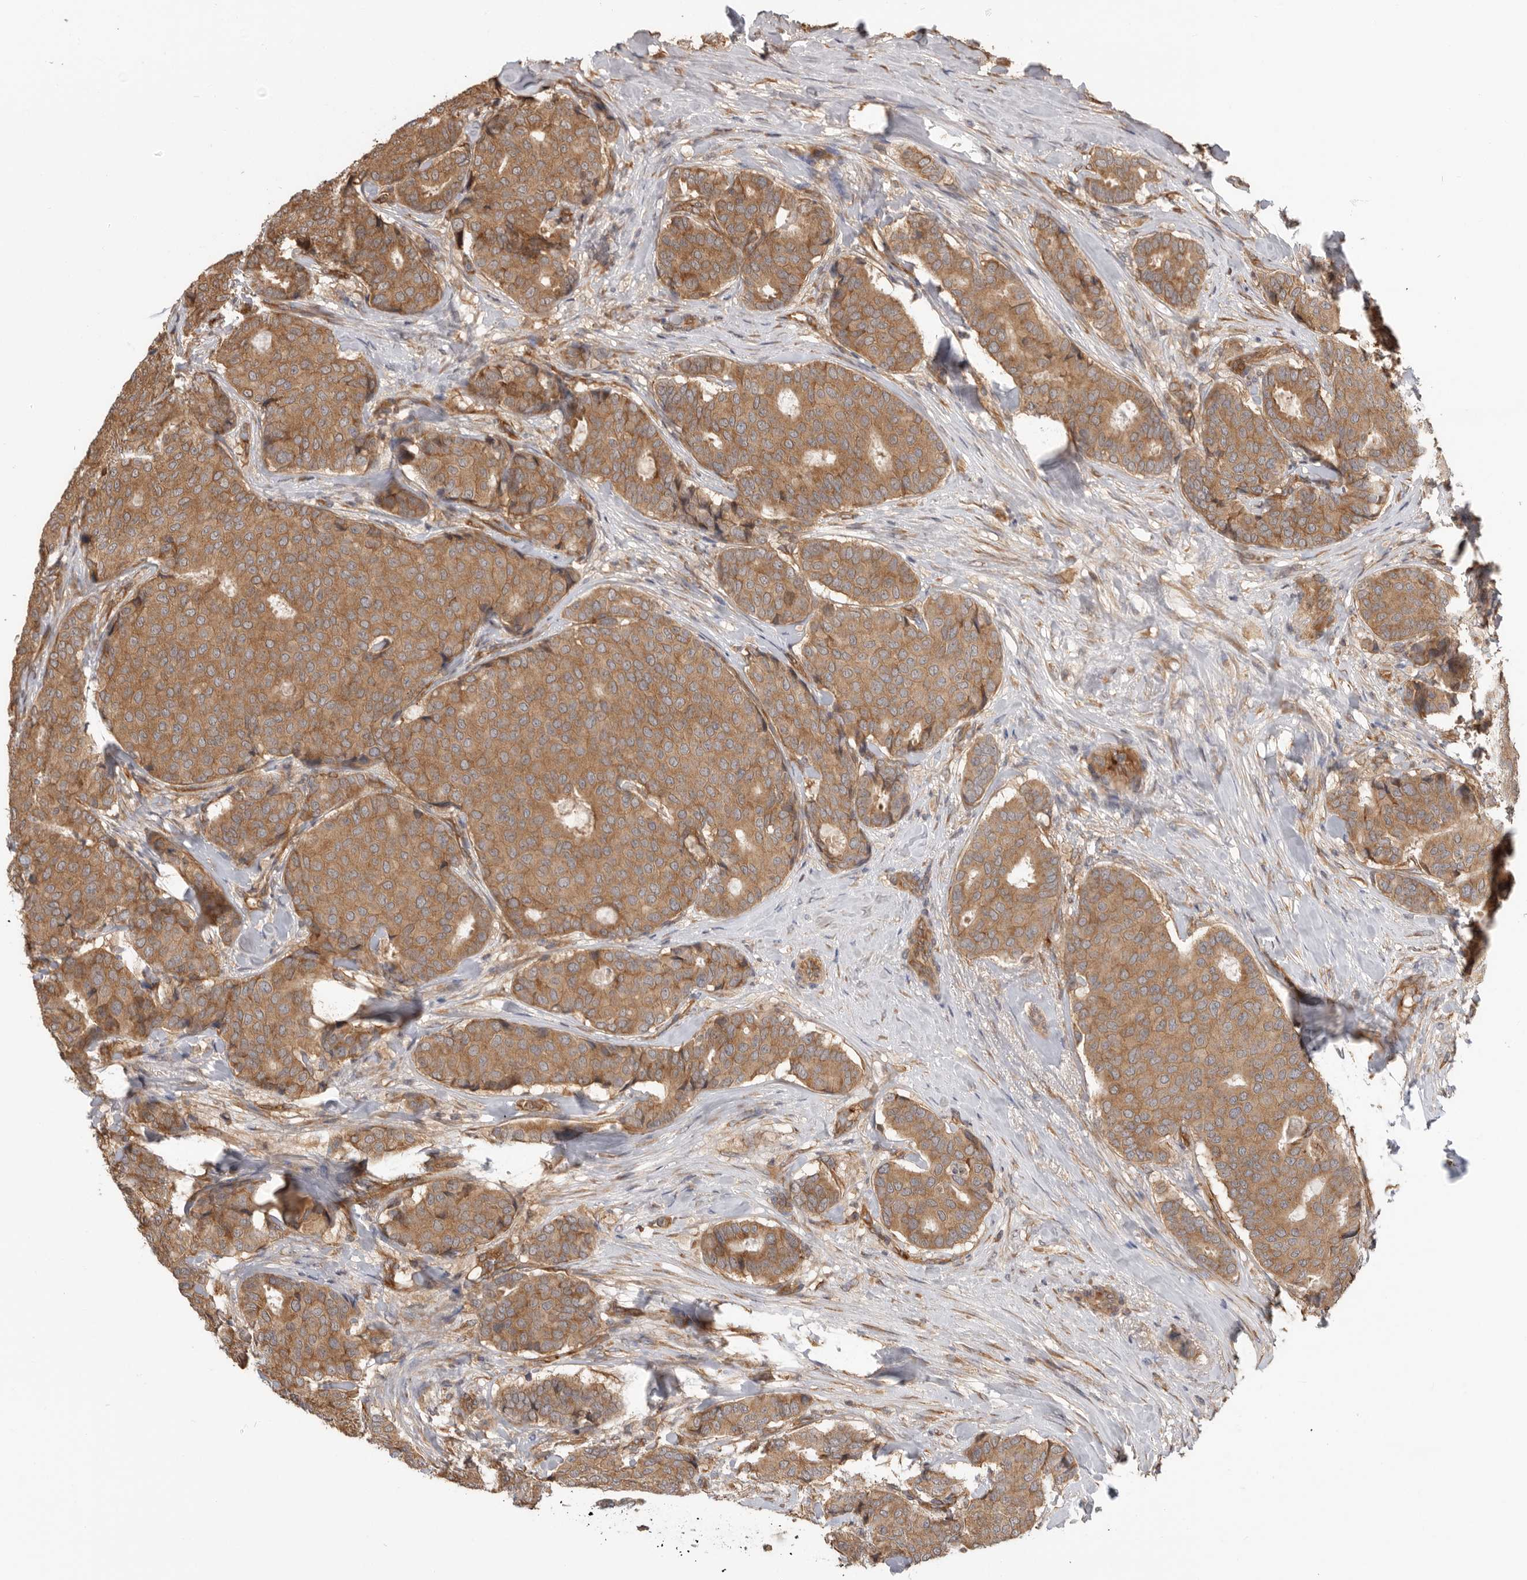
{"staining": {"intensity": "moderate", "quantity": ">75%", "location": "cytoplasmic/membranous"}, "tissue": "breast cancer", "cell_type": "Tumor cells", "image_type": "cancer", "snomed": [{"axis": "morphology", "description": "Duct carcinoma"}, {"axis": "topography", "description": "Breast"}], "caption": "About >75% of tumor cells in human breast infiltrating ductal carcinoma show moderate cytoplasmic/membranous protein staining as visualized by brown immunohistochemical staining.", "gene": "CDC42BPB", "patient": {"sex": "female", "age": 75}}